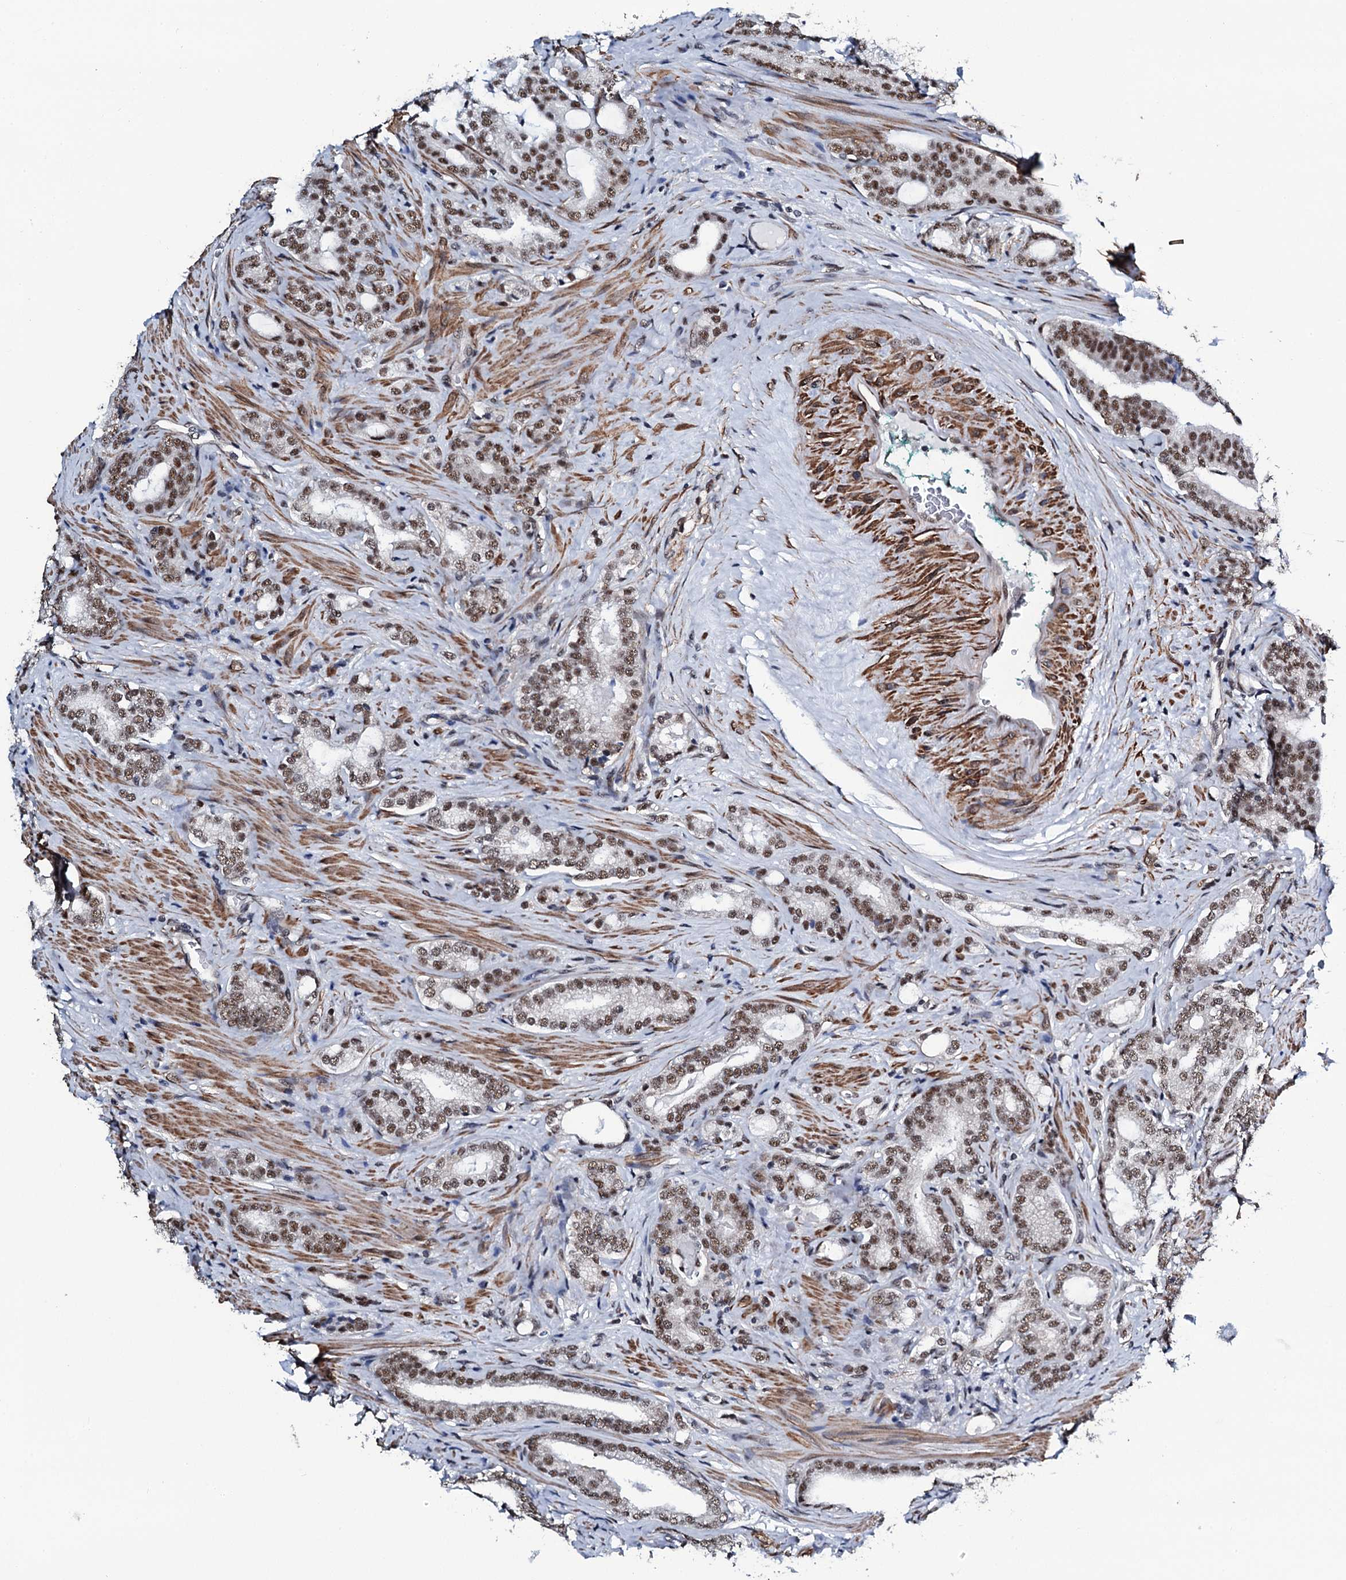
{"staining": {"intensity": "moderate", "quantity": ">75%", "location": "nuclear"}, "tissue": "prostate cancer", "cell_type": "Tumor cells", "image_type": "cancer", "snomed": [{"axis": "morphology", "description": "Adenocarcinoma, High grade"}, {"axis": "topography", "description": "Prostate"}], "caption": "Prostate adenocarcinoma (high-grade) stained with a brown dye exhibits moderate nuclear positive expression in approximately >75% of tumor cells.", "gene": "CWC15", "patient": {"sex": "male", "age": 63}}